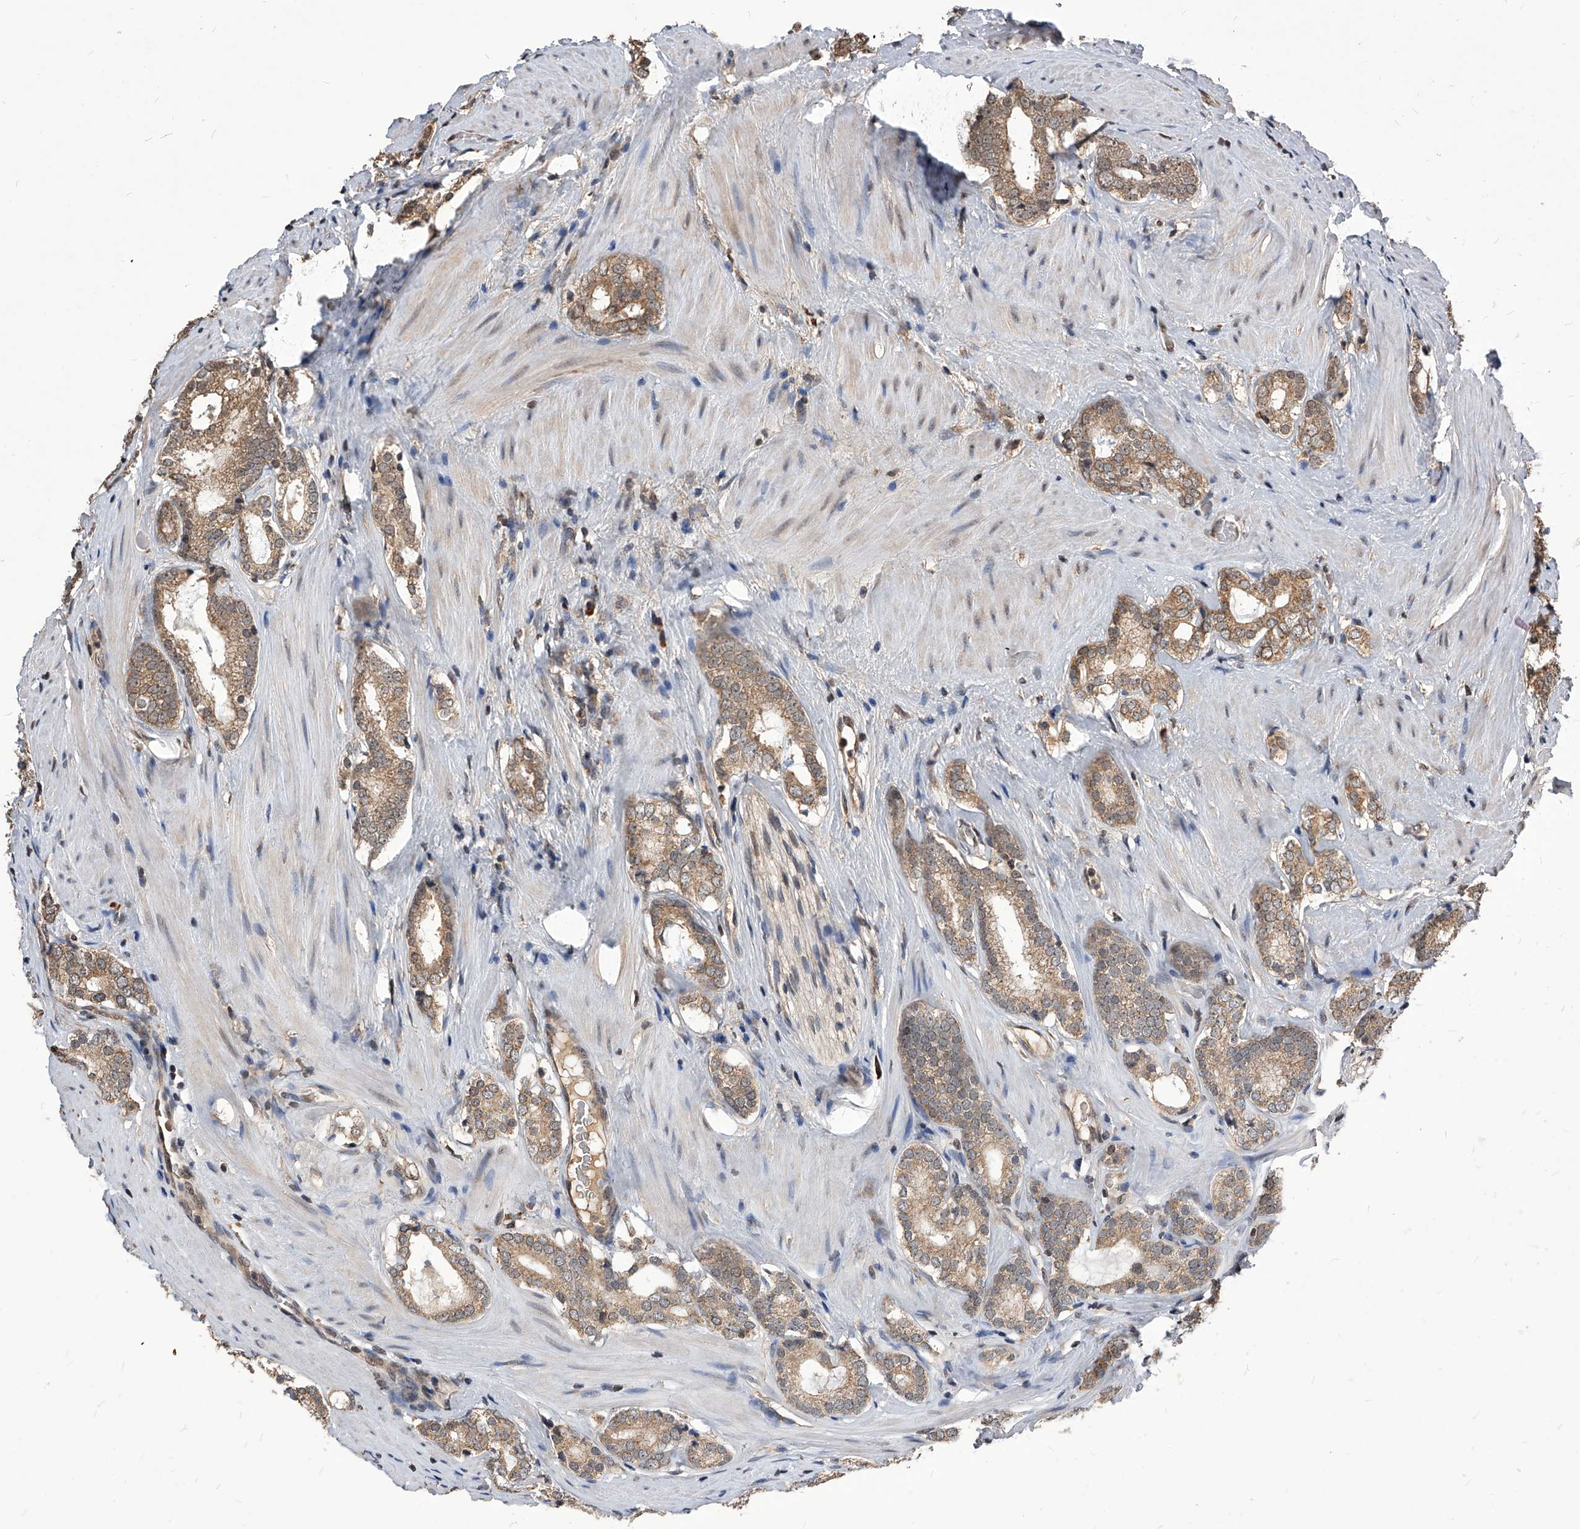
{"staining": {"intensity": "moderate", "quantity": ">75%", "location": "cytoplasmic/membranous"}, "tissue": "prostate cancer", "cell_type": "Tumor cells", "image_type": "cancer", "snomed": [{"axis": "morphology", "description": "Adenocarcinoma, High grade"}, {"axis": "topography", "description": "Prostate"}], "caption": "Moderate cytoplasmic/membranous protein expression is identified in approximately >75% of tumor cells in prostate cancer (adenocarcinoma (high-grade)).", "gene": "ID1", "patient": {"sex": "male", "age": 63}}